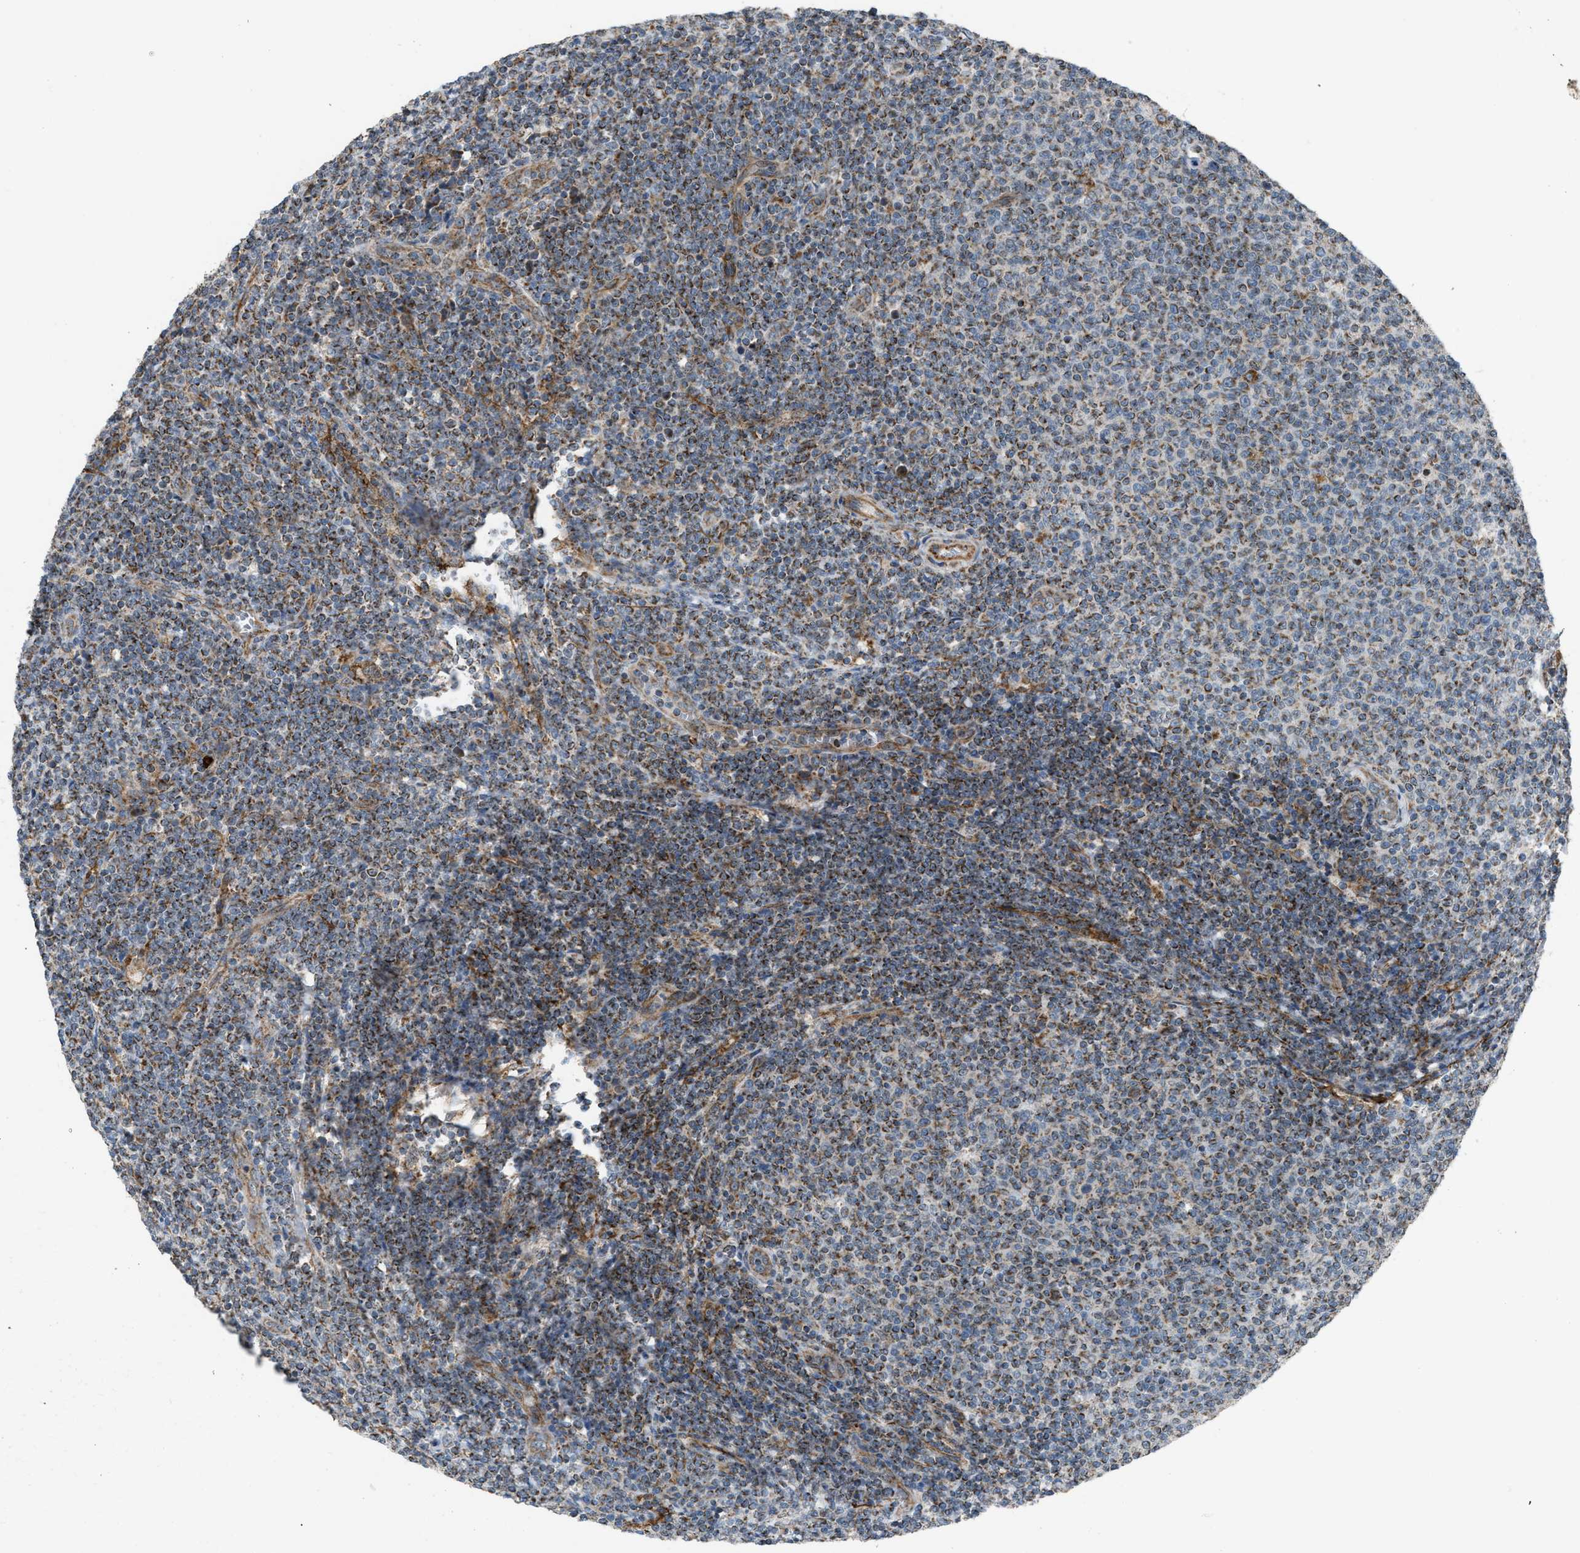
{"staining": {"intensity": "moderate", "quantity": "<25%", "location": "cytoplasmic/membranous"}, "tissue": "lymphoma", "cell_type": "Tumor cells", "image_type": "cancer", "snomed": [{"axis": "morphology", "description": "Malignant lymphoma, non-Hodgkin's type, Low grade"}, {"axis": "topography", "description": "Lymph node"}], "caption": "Immunohistochemical staining of human malignant lymphoma, non-Hodgkin's type (low-grade) displays moderate cytoplasmic/membranous protein staining in about <25% of tumor cells. (DAB = brown stain, brightfield microscopy at high magnification).", "gene": "SLC10A3", "patient": {"sex": "male", "age": 66}}